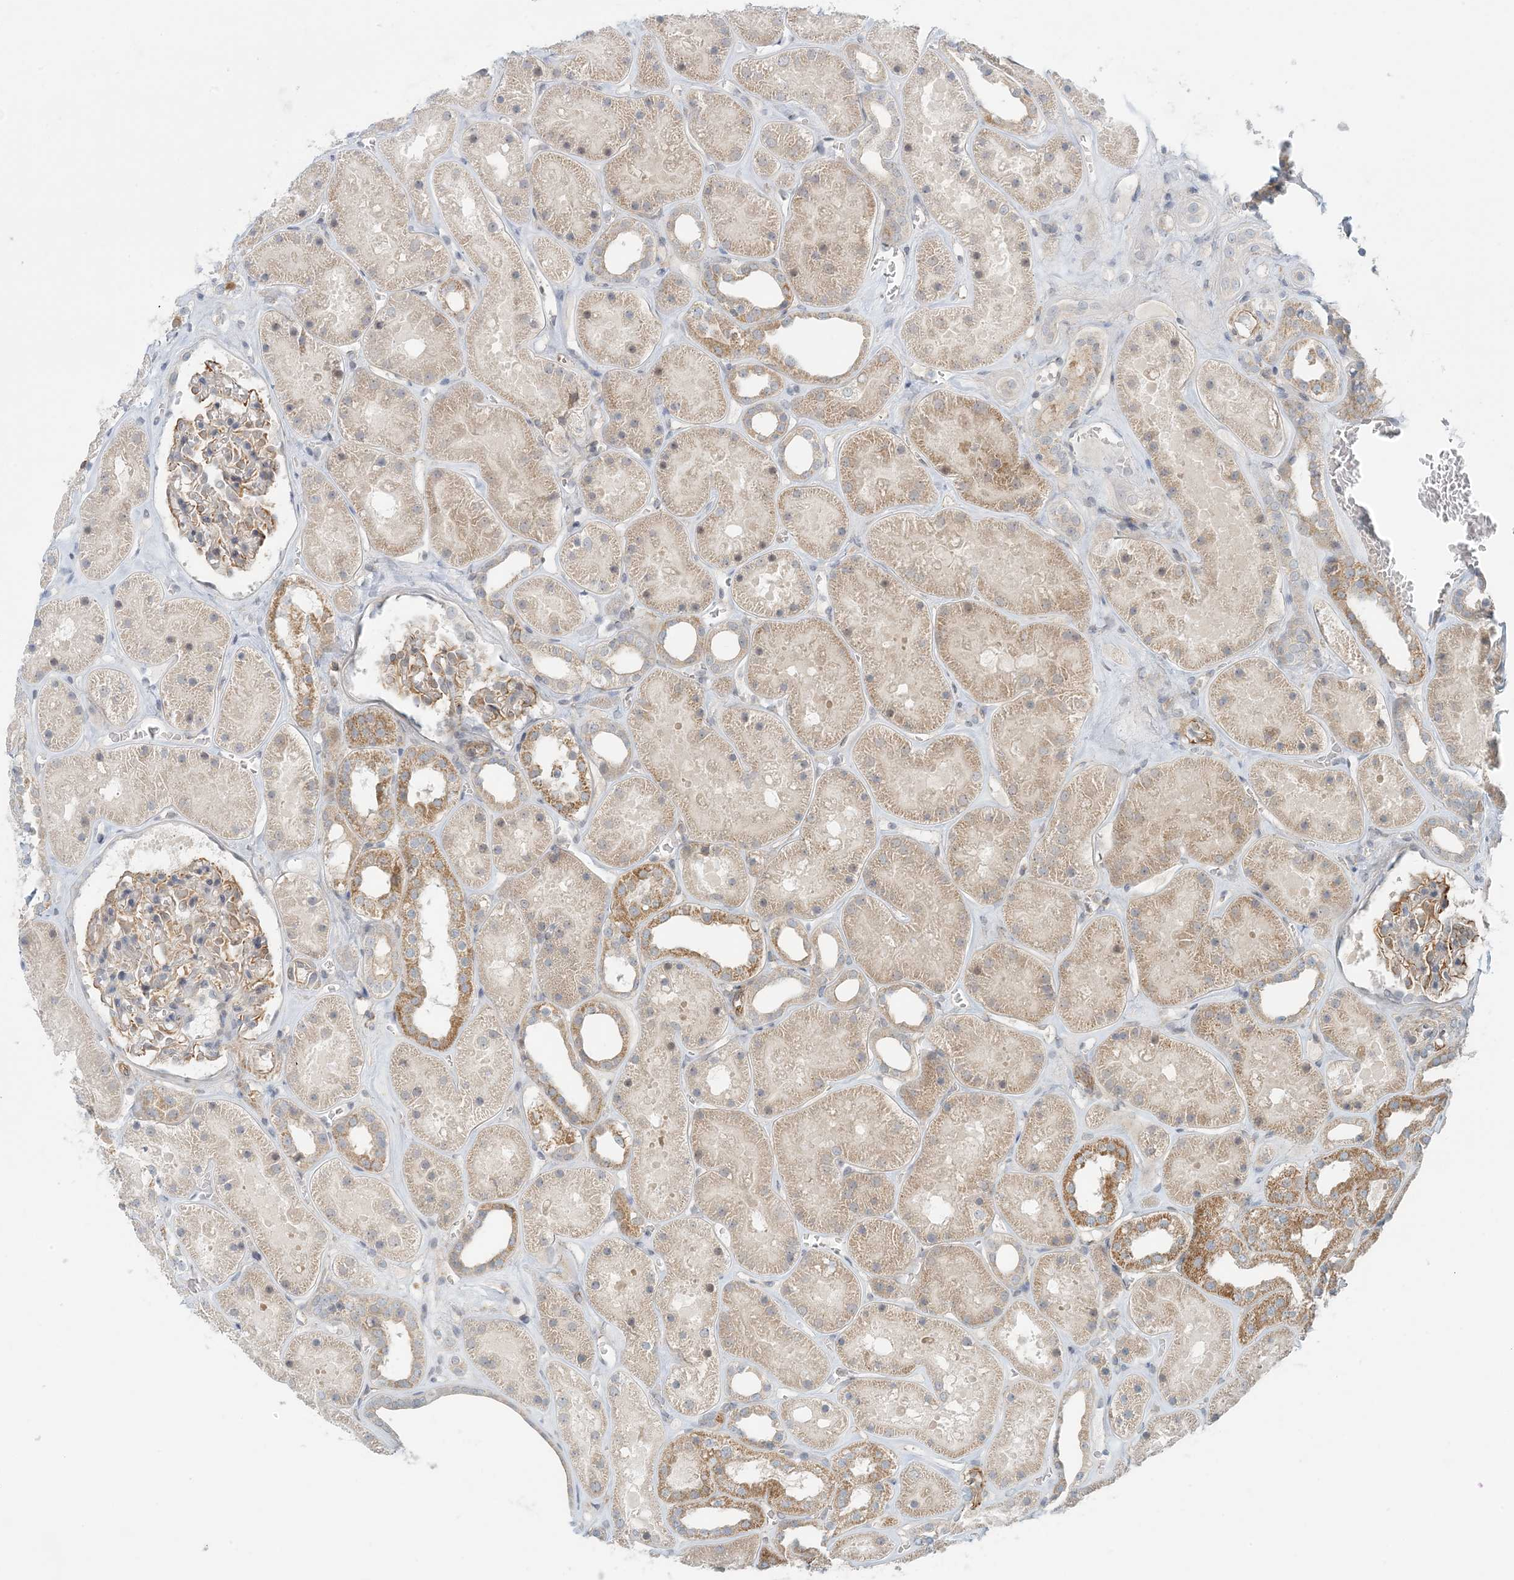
{"staining": {"intensity": "moderate", "quantity": ">75%", "location": "cytoplasmic/membranous"}, "tissue": "kidney", "cell_type": "Cells in glomeruli", "image_type": "normal", "snomed": [{"axis": "morphology", "description": "Normal tissue, NOS"}, {"axis": "topography", "description": "Kidney"}], "caption": "Brown immunohistochemical staining in benign human kidney shows moderate cytoplasmic/membranous staining in about >75% of cells in glomeruli.", "gene": "OBI1", "patient": {"sex": "female", "age": 41}}